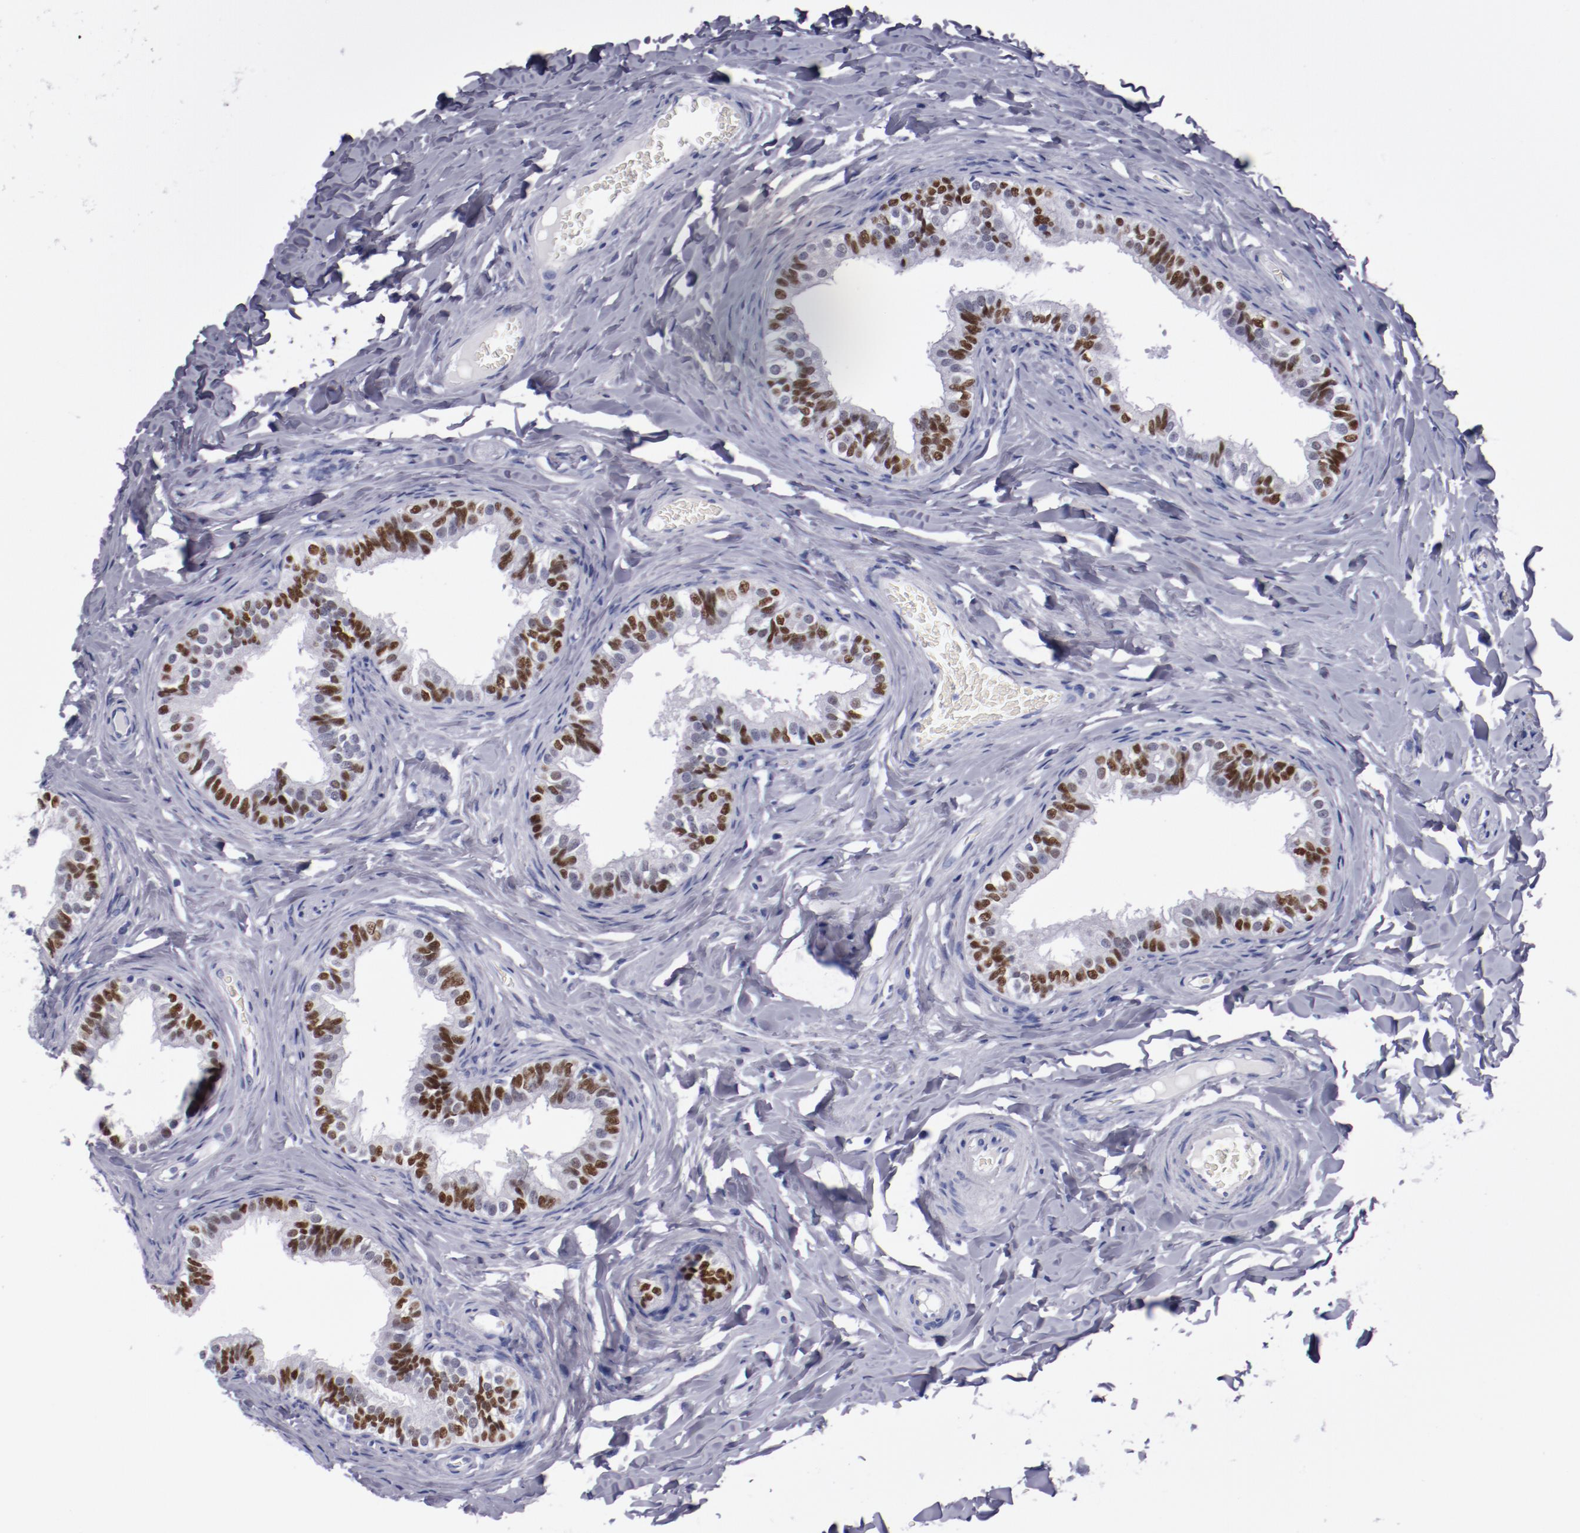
{"staining": {"intensity": "moderate", "quantity": "25%-75%", "location": "nuclear"}, "tissue": "epididymis", "cell_type": "Glandular cells", "image_type": "normal", "snomed": [{"axis": "morphology", "description": "Normal tissue, NOS"}, {"axis": "topography", "description": "Soft tissue"}, {"axis": "topography", "description": "Epididymis"}], "caption": "This histopathology image demonstrates IHC staining of normal human epididymis, with medium moderate nuclear staining in approximately 25%-75% of glandular cells.", "gene": "HNF1B", "patient": {"sex": "male", "age": 26}}